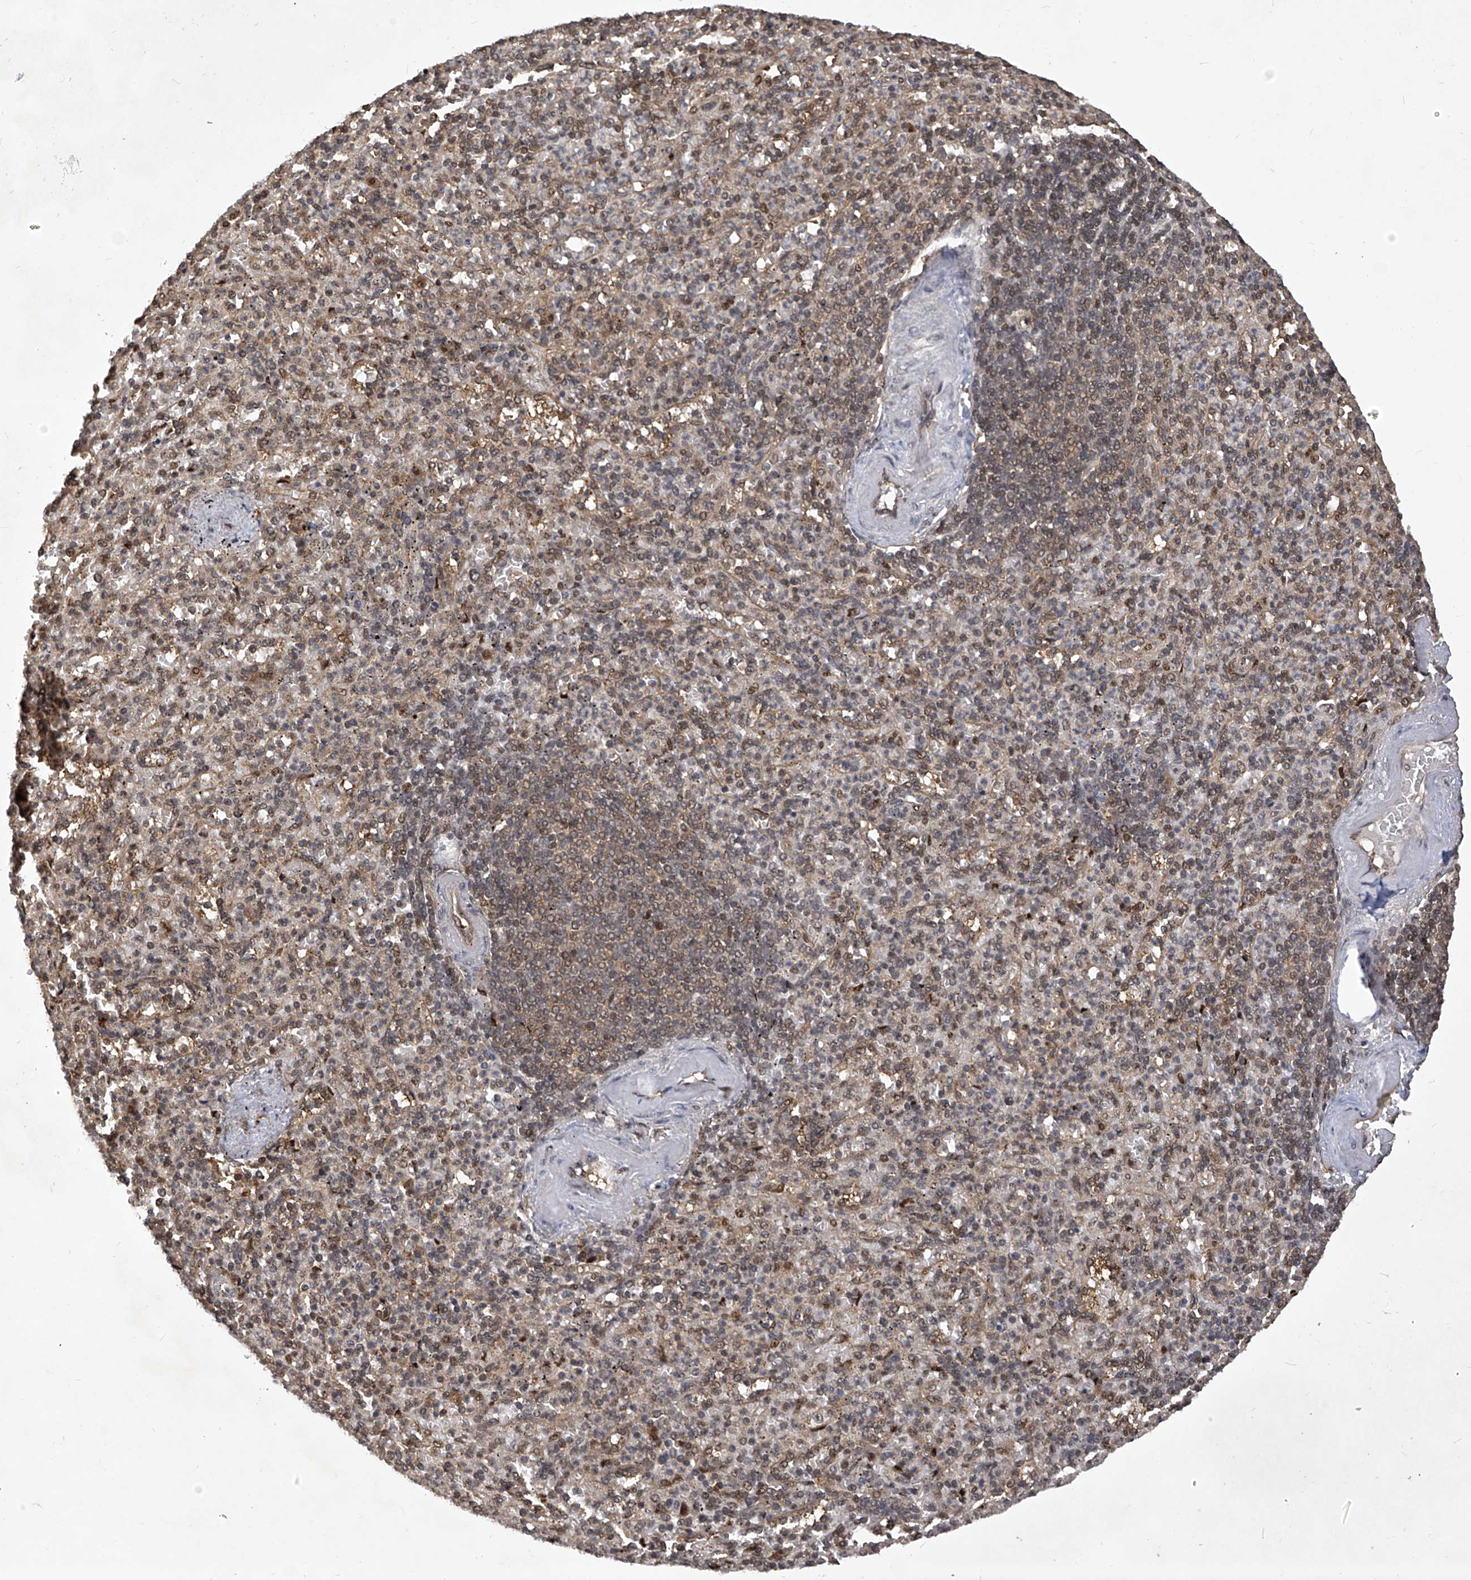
{"staining": {"intensity": "moderate", "quantity": "25%-75%", "location": "cytoplasmic/membranous,nuclear"}, "tissue": "spleen", "cell_type": "Cells in red pulp", "image_type": "normal", "snomed": [{"axis": "morphology", "description": "Normal tissue, NOS"}, {"axis": "topography", "description": "Spleen"}], "caption": "Immunohistochemical staining of benign human spleen exhibits moderate cytoplasmic/membranous,nuclear protein positivity in approximately 25%-75% of cells in red pulp. Immunohistochemistry stains the protein in brown and the nuclei are stained blue.", "gene": "PSMB1", "patient": {"sex": "female", "age": 74}}